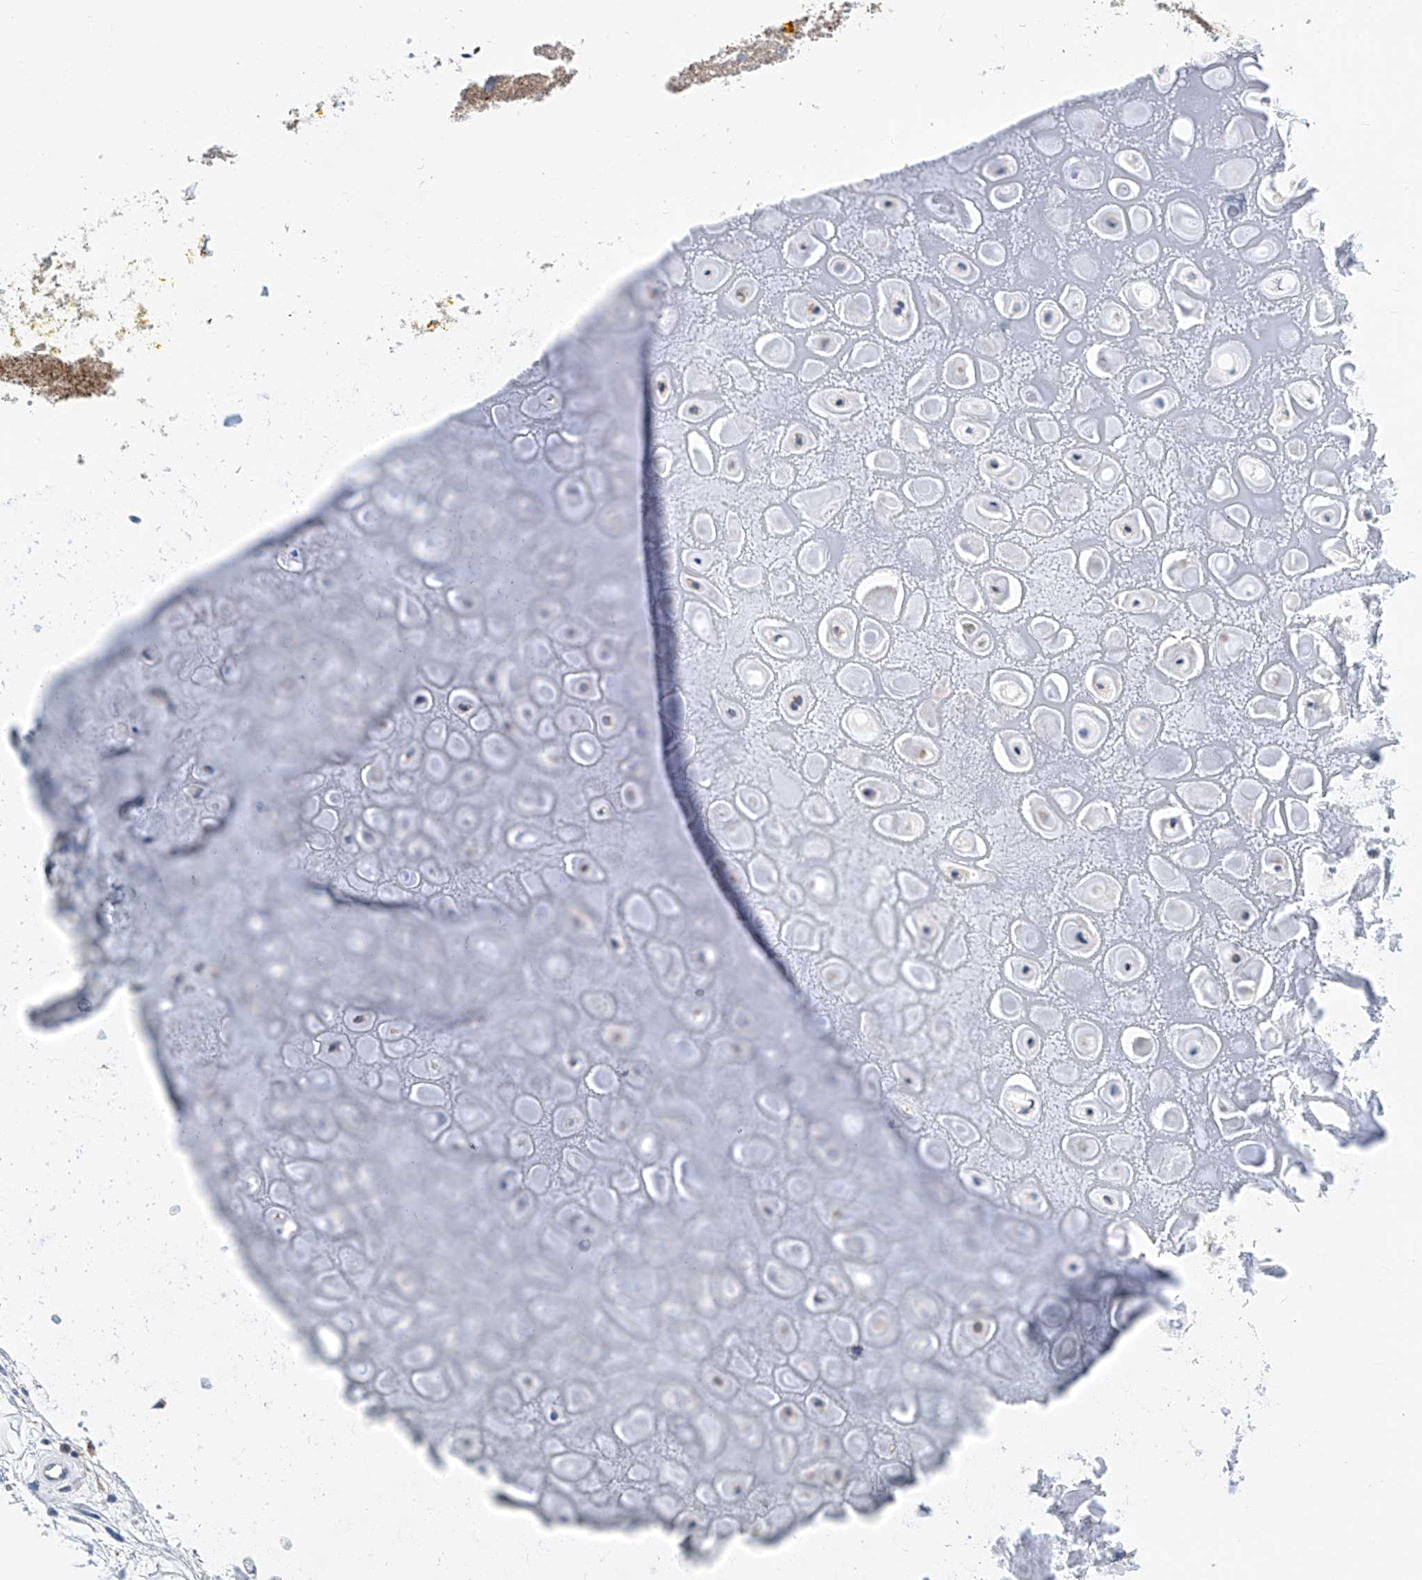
{"staining": {"intensity": "negative", "quantity": "none", "location": "none"}, "tissue": "adipose tissue", "cell_type": "Adipocytes", "image_type": "normal", "snomed": [{"axis": "morphology", "description": "Normal tissue, NOS"}, {"axis": "morphology", "description": "Basal cell carcinoma"}, {"axis": "topography", "description": "Skin"}], "caption": "Immunohistochemical staining of normal adipose tissue demonstrates no significant expression in adipocytes.", "gene": "MAD2L1", "patient": {"sex": "female", "age": 89}}